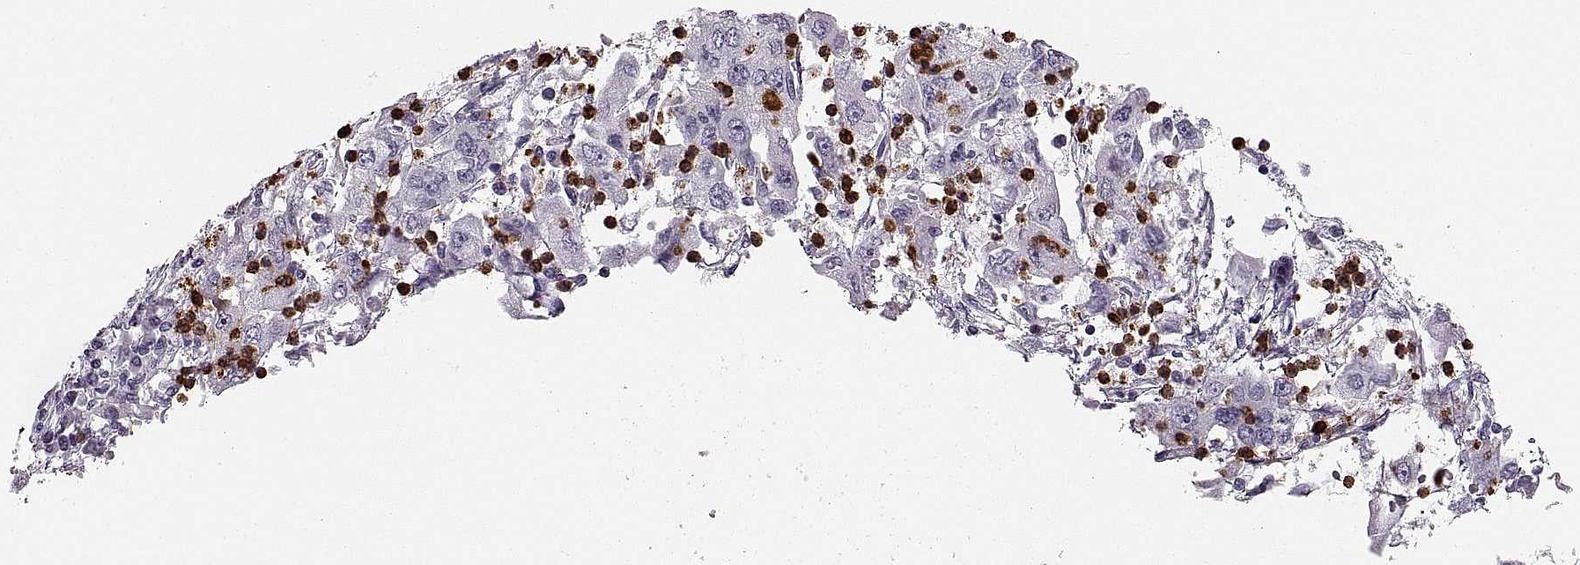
{"staining": {"intensity": "negative", "quantity": "none", "location": "none"}, "tissue": "cervical cancer", "cell_type": "Tumor cells", "image_type": "cancer", "snomed": [{"axis": "morphology", "description": "Squamous cell carcinoma, NOS"}, {"axis": "topography", "description": "Cervix"}], "caption": "The histopathology image shows no staining of tumor cells in cervical cancer.", "gene": "MILR1", "patient": {"sex": "female", "age": 36}}